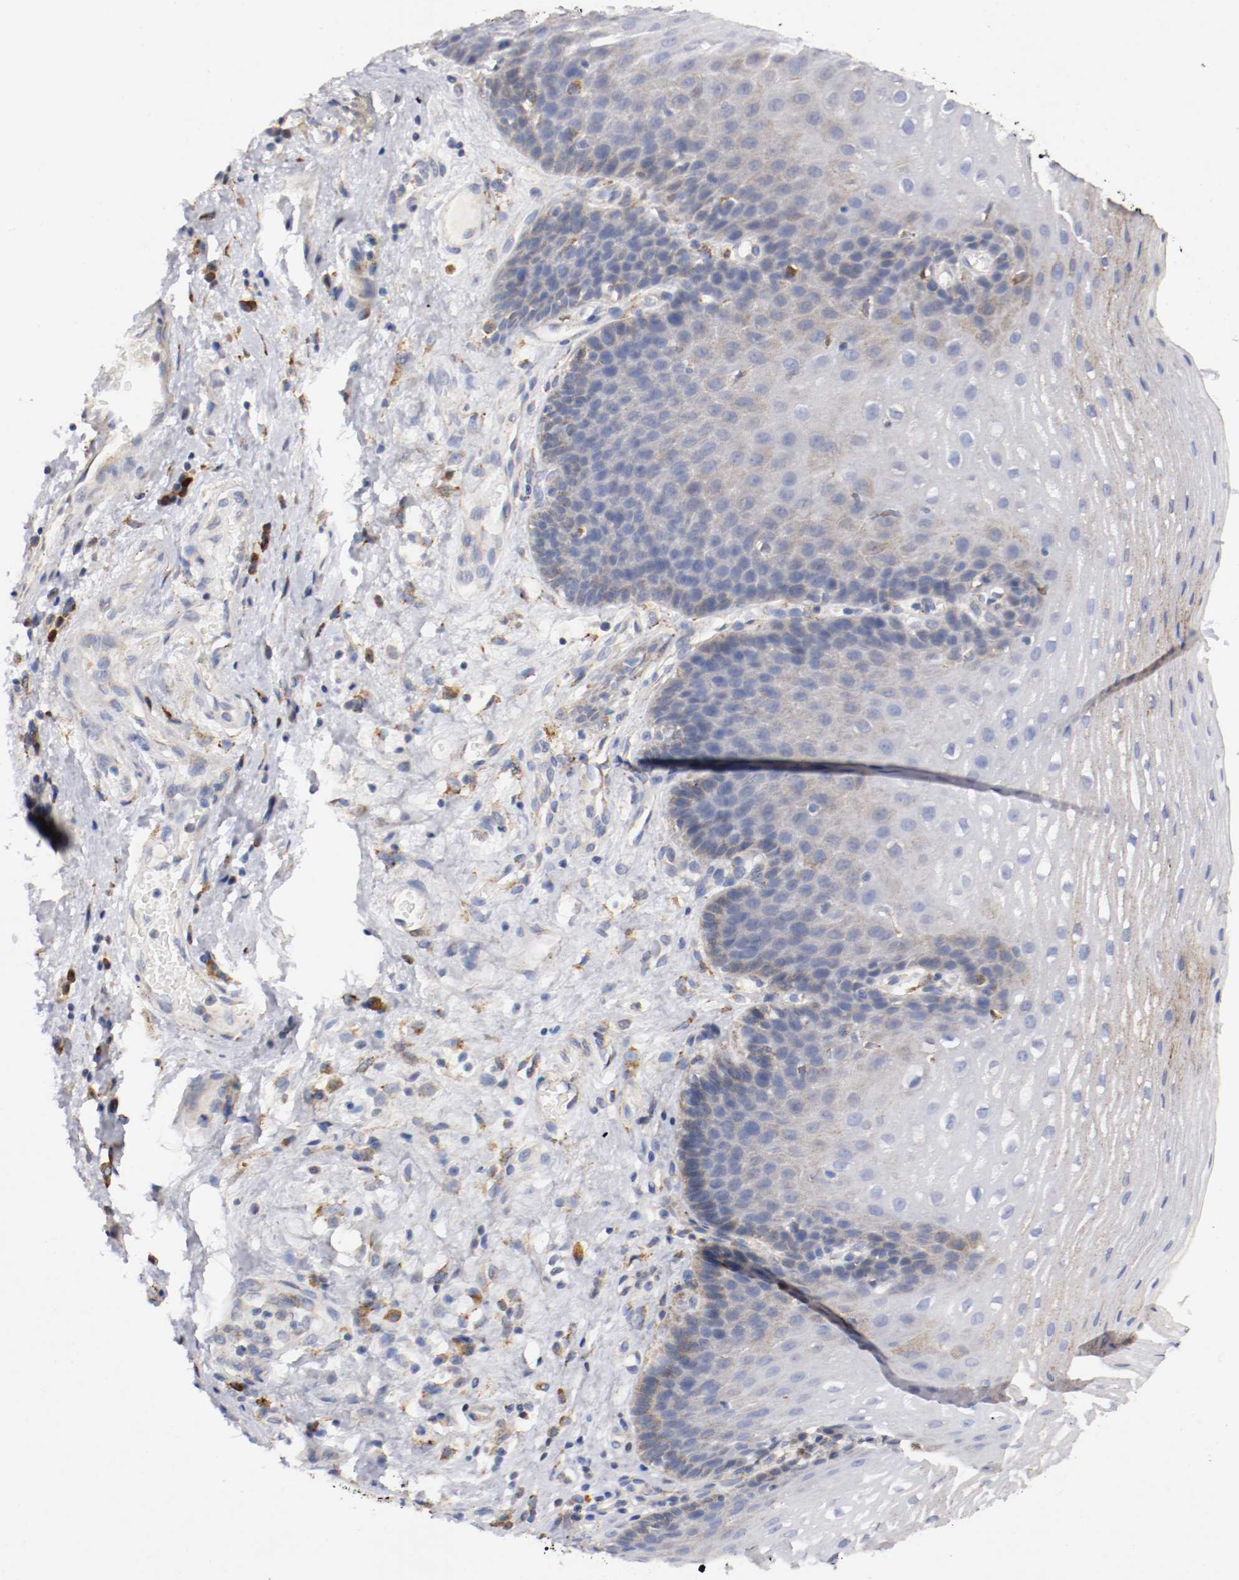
{"staining": {"intensity": "weak", "quantity": "<25%", "location": "cytoplasmic/membranous"}, "tissue": "esophagus", "cell_type": "Squamous epithelial cells", "image_type": "normal", "snomed": [{"axis": "morphology", "description": "Normal tissue, NOS"}, {"axis": "topography", "description": "Esophagus"}], "caption": "High power microscopy photomicrograph of an immunohistochemistry histopathology image of unremarkable esophagus, revealing no significant staining in squamous epithelial cells.", "gene": "TRAF2", "patient": {"sex": "male", "age": 48}}